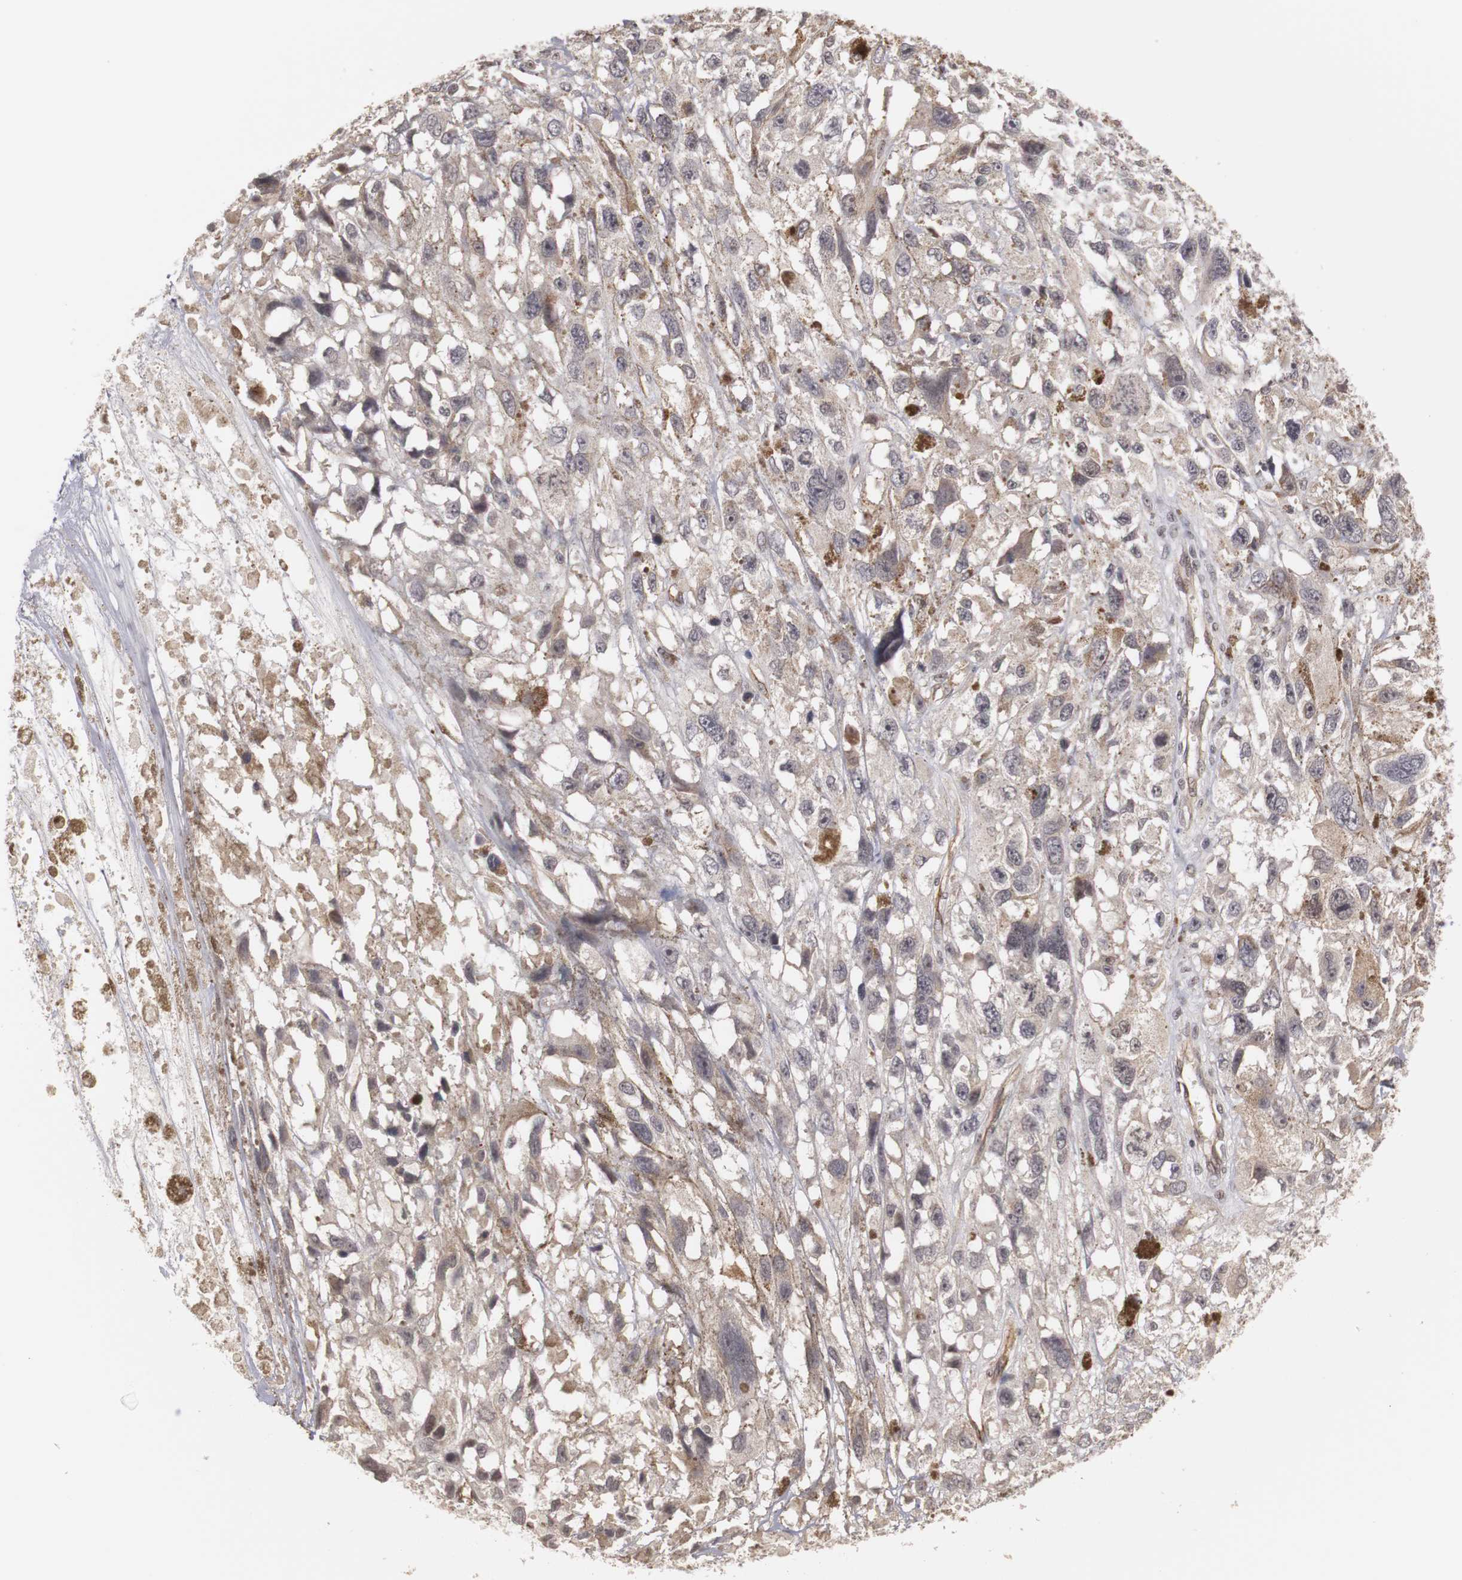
{"staining": {"intensity": "weak", "quantity": "<25%", "location": "cytoplasmic/membranous"}, "tissue": "melanoma", "cell_type": "Tumor cells", "image_type": "cancer", "snomed": [{"axis": "morphology", "description": "Malignant melanoma, Metastatic site"}, {"axis": "topography", "description": "Lymph node"}], "caption": "Human melanoma stained for a protein using immunohistochemistry (IHC) shows no positivity in tumor cells.", "gene": "PLEKHA1", "patient": {"sex": "male", "age": 59}}